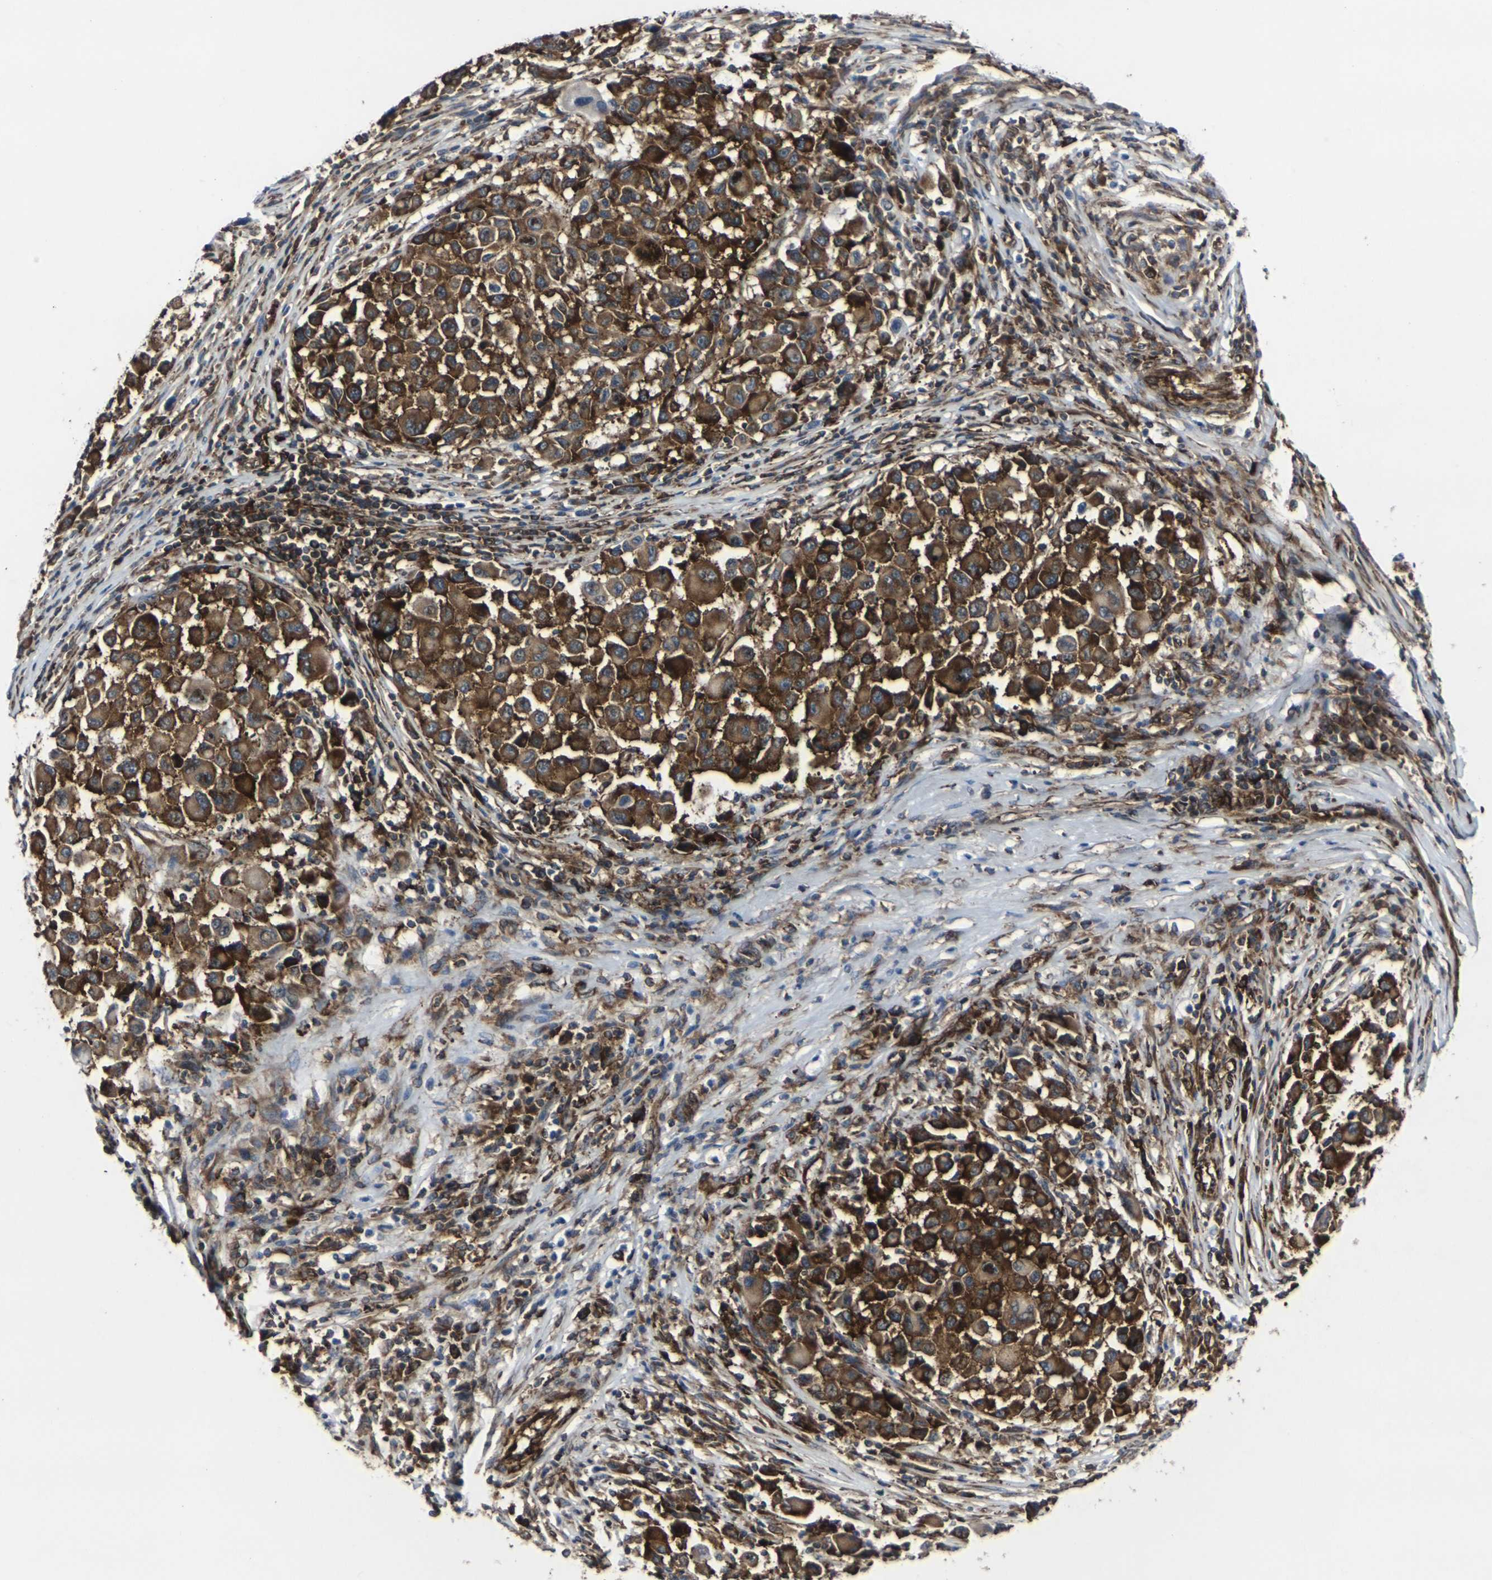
{"staining": {"intensity": "strong", "quantity": ">75%", "location": "cytoplasmic/membranous"}, "tissue": "melanoma", "cell_type": "Tumor cells", "image_type": "cancer", "snomed": [{"axis": "morphology", "description": "Malignant melanoma, Metastatic site"}, {"axis": "topography", "description": "Lymph node"}], "caption": "Melanoma stained for a protein (brown) shows strong cytoplasmic/membranous positive staining in approximately >75% of tumor cells.", "gene": "MARCHF2", "patient": {"sex": "male", "age": 61}}